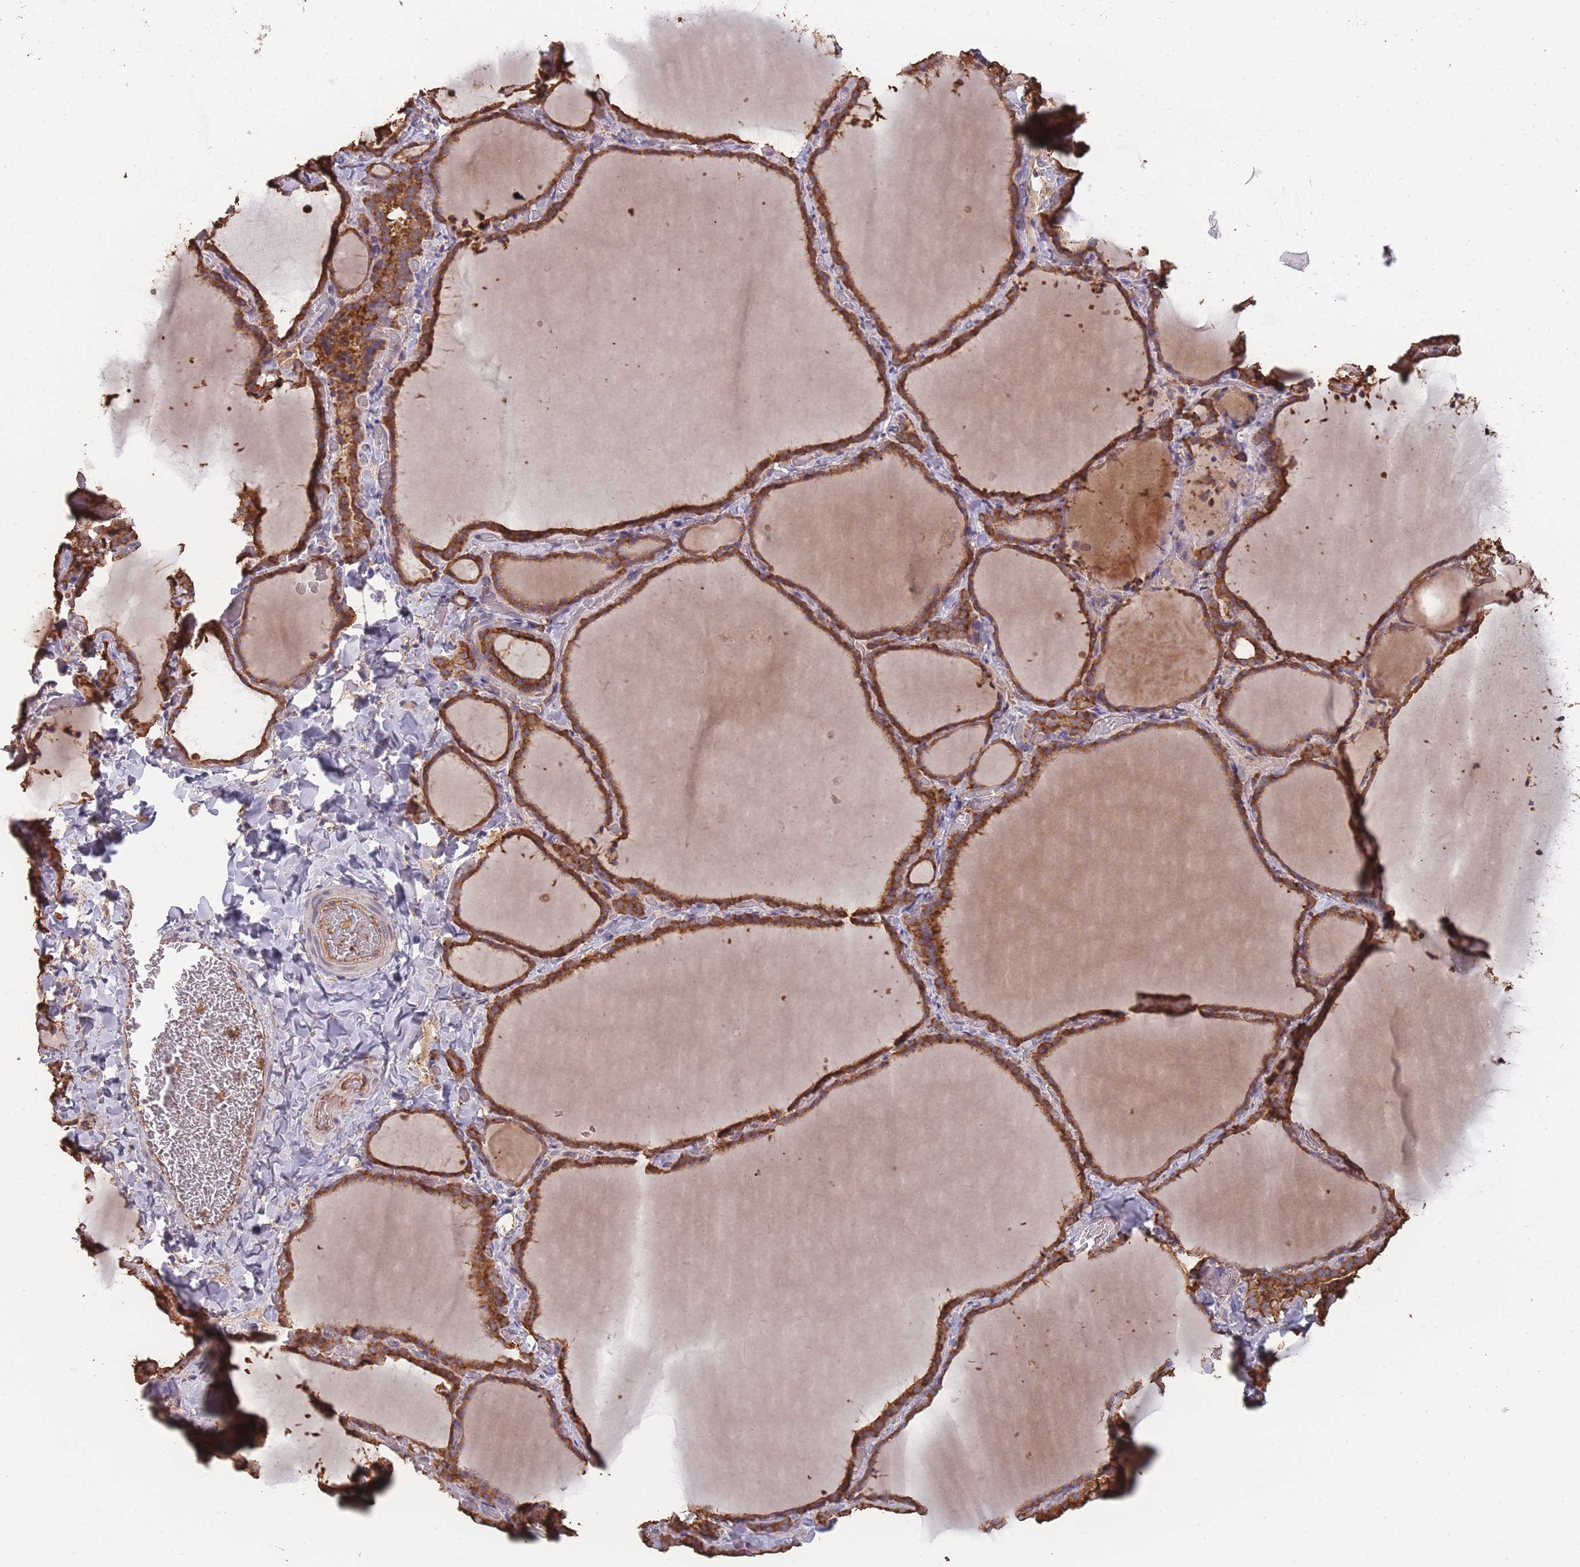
{"staining": {"intensity": "strong", "quantity": ">75%", "location": "cytoplasmic/membranous"}, "tissue": "thyroid gland", "cell_type": "Glandular cells", "image_type": "normal", "snomed": [{"axis": "morphology", "description": "Normal tissue, NOS"}, {"axis": "topography", "description": "Thyroid gland"}], "caption": "Brown immunohistochemical staining in unremarkable human thyroid gland displays strong cytoplasmic/membranous expression in about >75% of glandular cells.", "gene": "SANBR", "patient": {"sex": "female", "age": 22}}